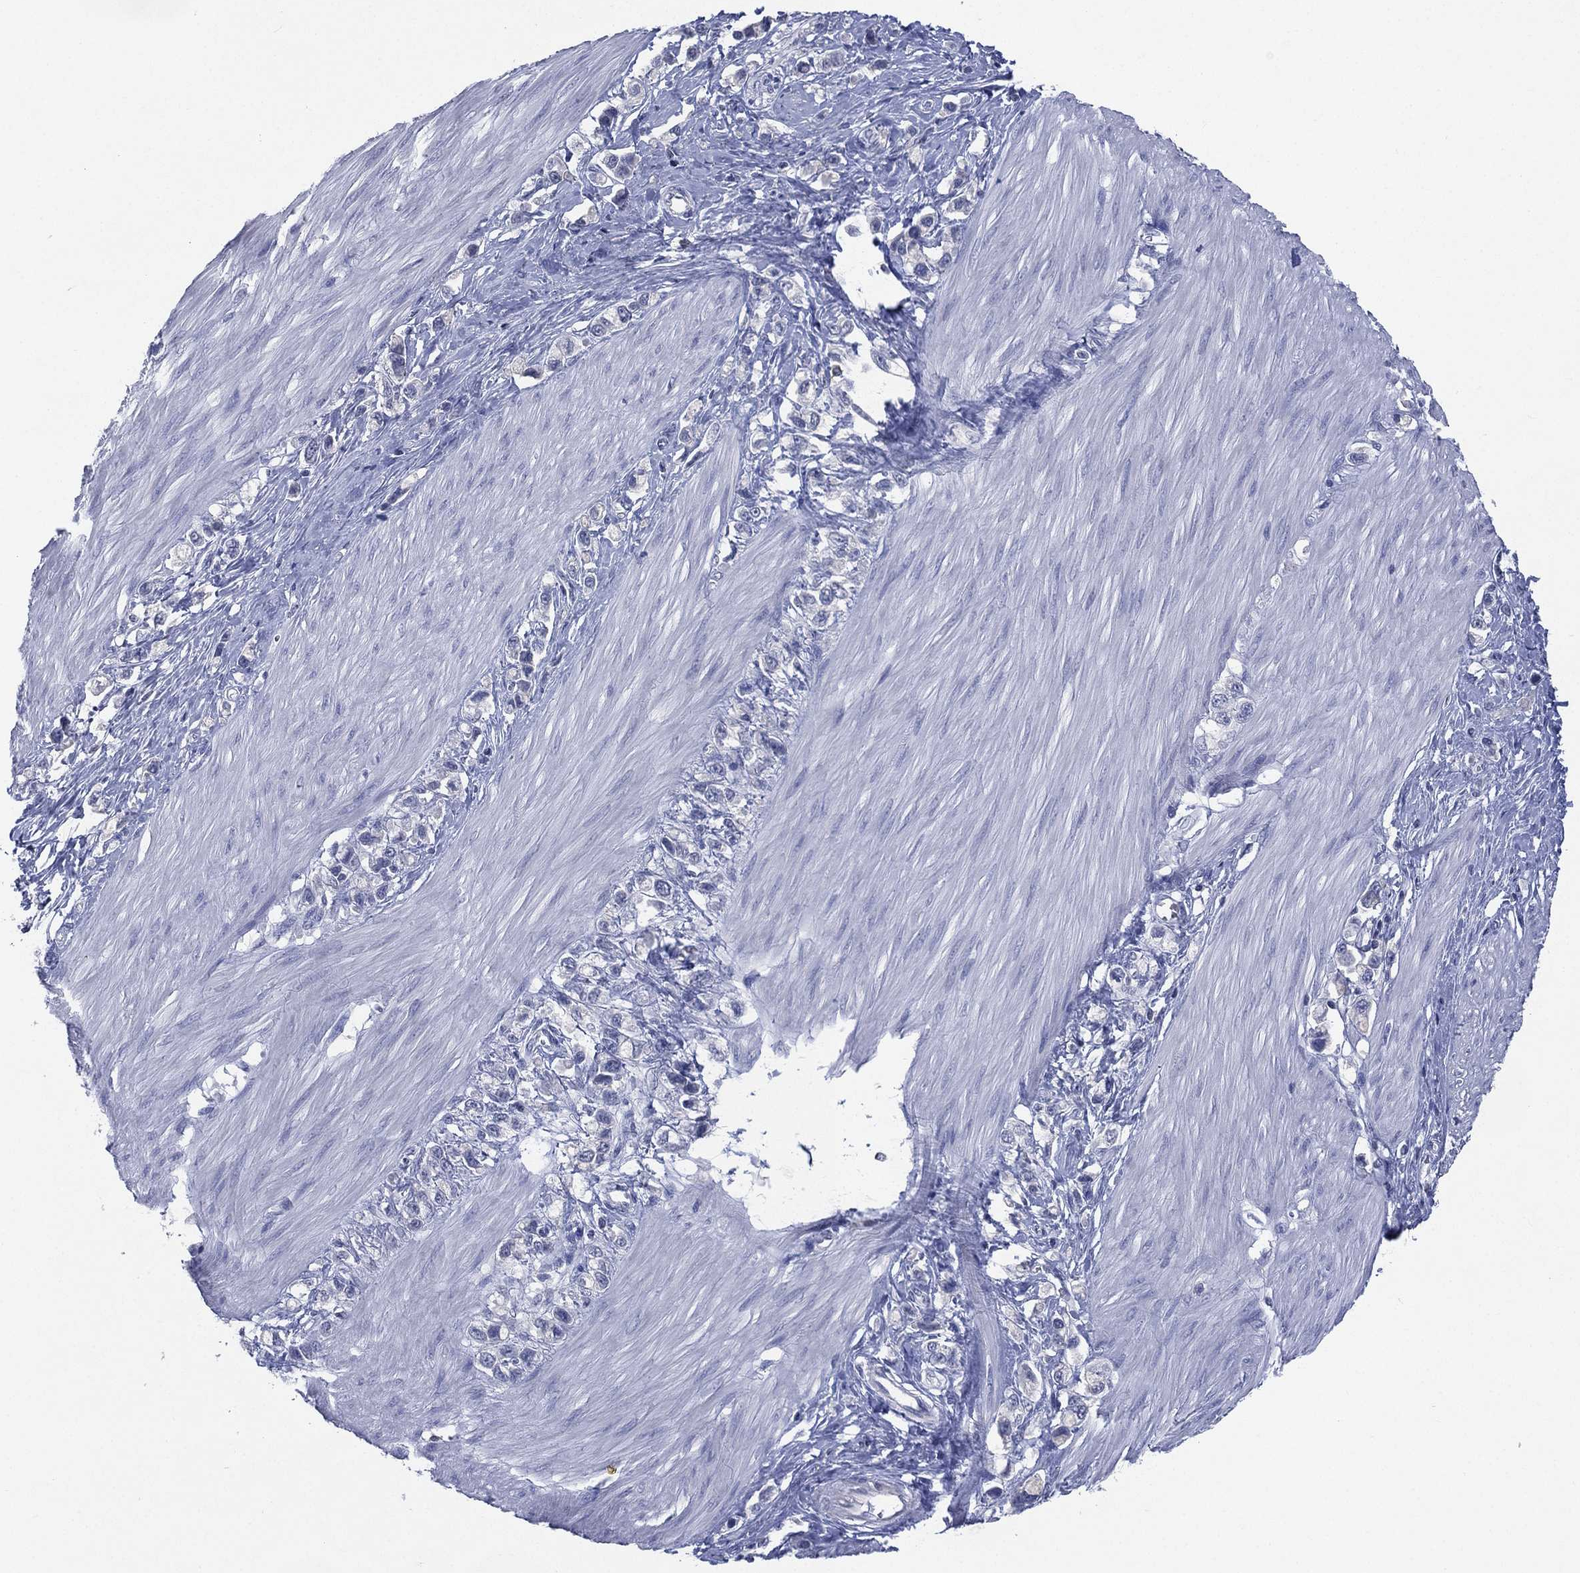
{"staining": {"intensity": "negative", "quantity": "none", "location": "none"}, "tissue": "stomach cancer", "cell_type": "Tumor cells", "image_type": "cancer", "snomed": [{"axis": "morphology", "description": "Normal tissue, NOS"}, {"axis": "morphology", "description": "Adenocarcinoma, NOS"}, {"axis": "morphology", "description": "Adenocarcinoma, High grade"}, {"axis": "topography", "description": "Stomach, upper"}, {"axis": "topography", "description": "Stomach"}], "caption": "Immunohistochemical staining of human stomach adenocarcinoma reveals no significant staining in tumor cells.", "gene": "KRT35", "patient": {"sex": "female", "age": 65}}